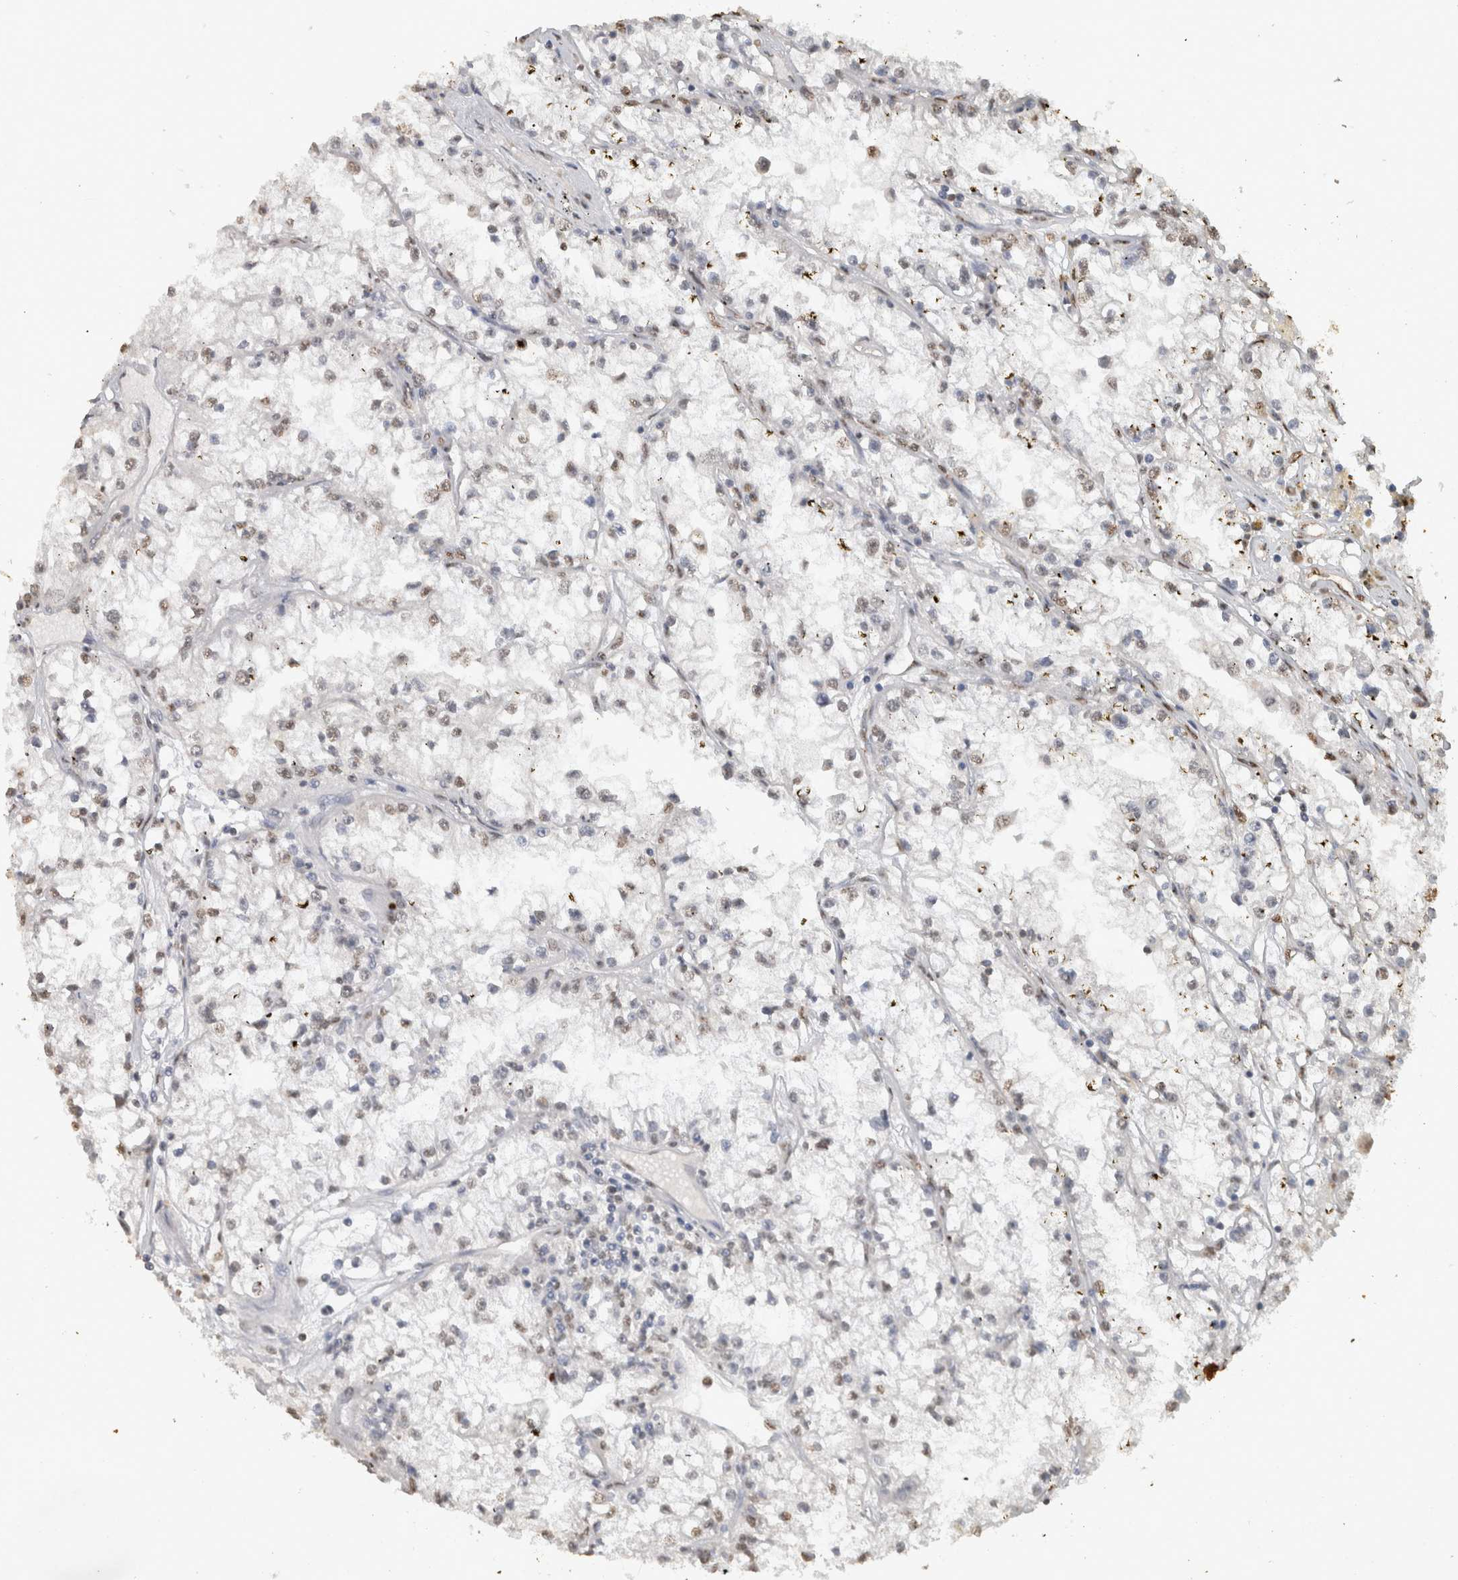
{"staining": {"intensity": "weak", "quantity": "25%-75%", "location": "nuclear"}, "tissue": "renal cancer", "cell_type": "Tumor cells", "image_type": "cancer", "snomed": [{"axis": "morphology", "description": "Adenocarcinoma, NOS"}, {"axis": "topography", "description": "Kidney"}], "caption": "Renal cancer stained with DAB (3,3'-diaminobenzidine) IHC displays low levels of weak nuclear positivity in approximately 25%-75% of tumor cells.", "gene": "HAND2", "patient": {"sex": "male", "age": 56}}